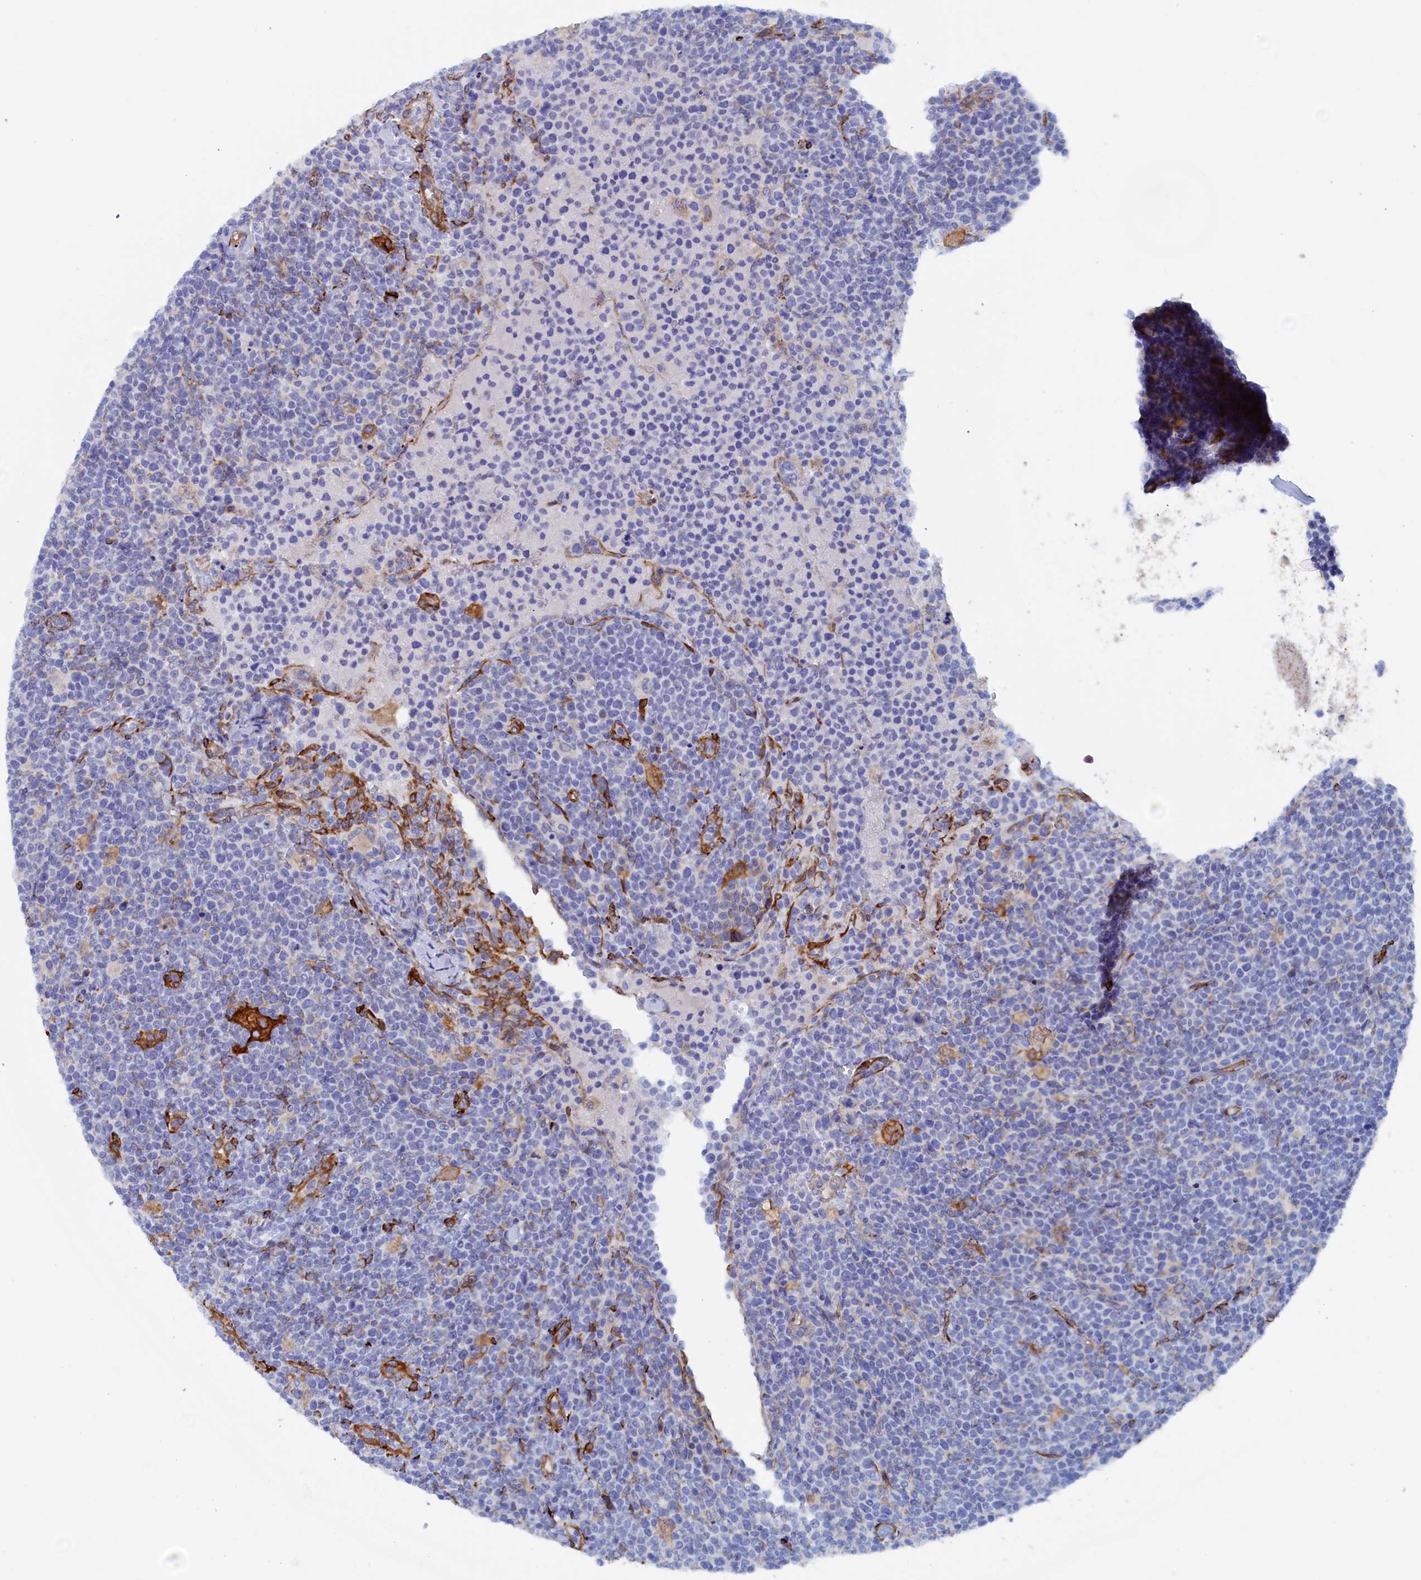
{"staining": {"intensity": "negative", "quantity": "none", "location": "none"}, "tissue": "lymphoma", "cell_type": "Tumor cells", "image_type": "cancer", "snomed": [{"axis": "morphology", "description": "Malignant lymphoma, non-Hodgkin's type, High grade"}, {"axis": "topography", "description": "Lymph node"}], "caption": "Human lymphoma stained for a protein using immunohistochemistry (IHC) reveals no positivity in tumor cells.", "gene": "COG7", "patient": {"sex": "male", "age": 61}}